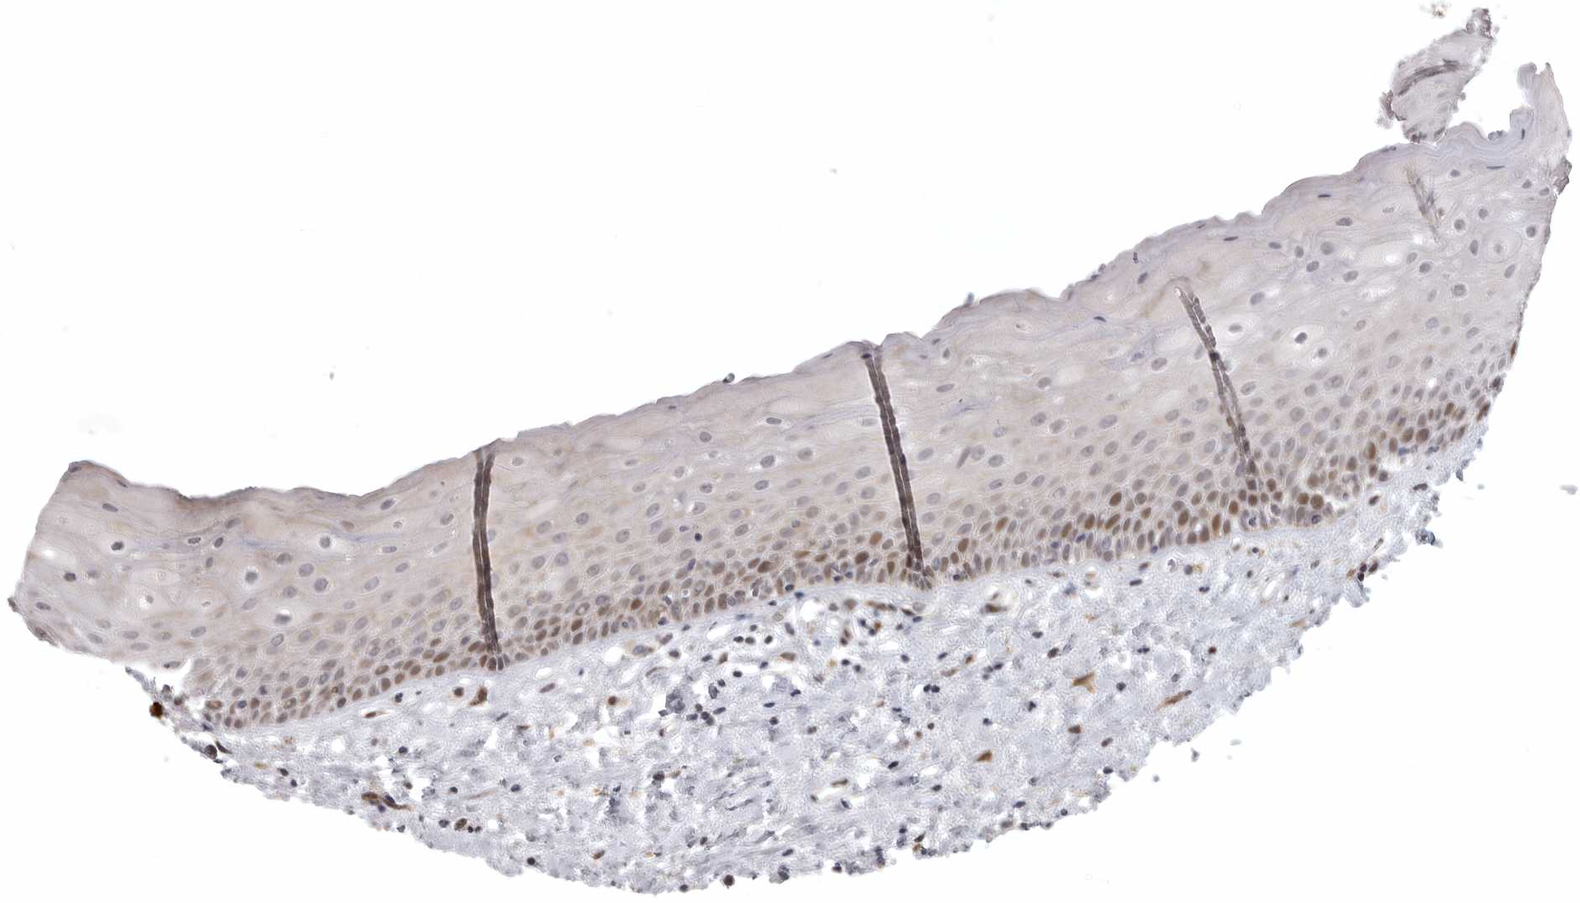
{"staining": {"intensity": "moderate", "quantity": "25%-75%", "location": "nuclear"}, "tissue": "oral mucosa", "cell_type": "Squamous epithelial cells", "image_type": "normal", "snomed": [{"axis": "morphology", "description": "Normal tissue, NOS"}, {"axis": "topography", "description": "Oral tissue"}], "caption": "Protein expression analysis of normal oral mucosa shows moderate nuclear staining in approximately 25%-75% of squamous epithelial cells.", "gene": "POLE2", "patient": {"sex": "female", "age": 76}}